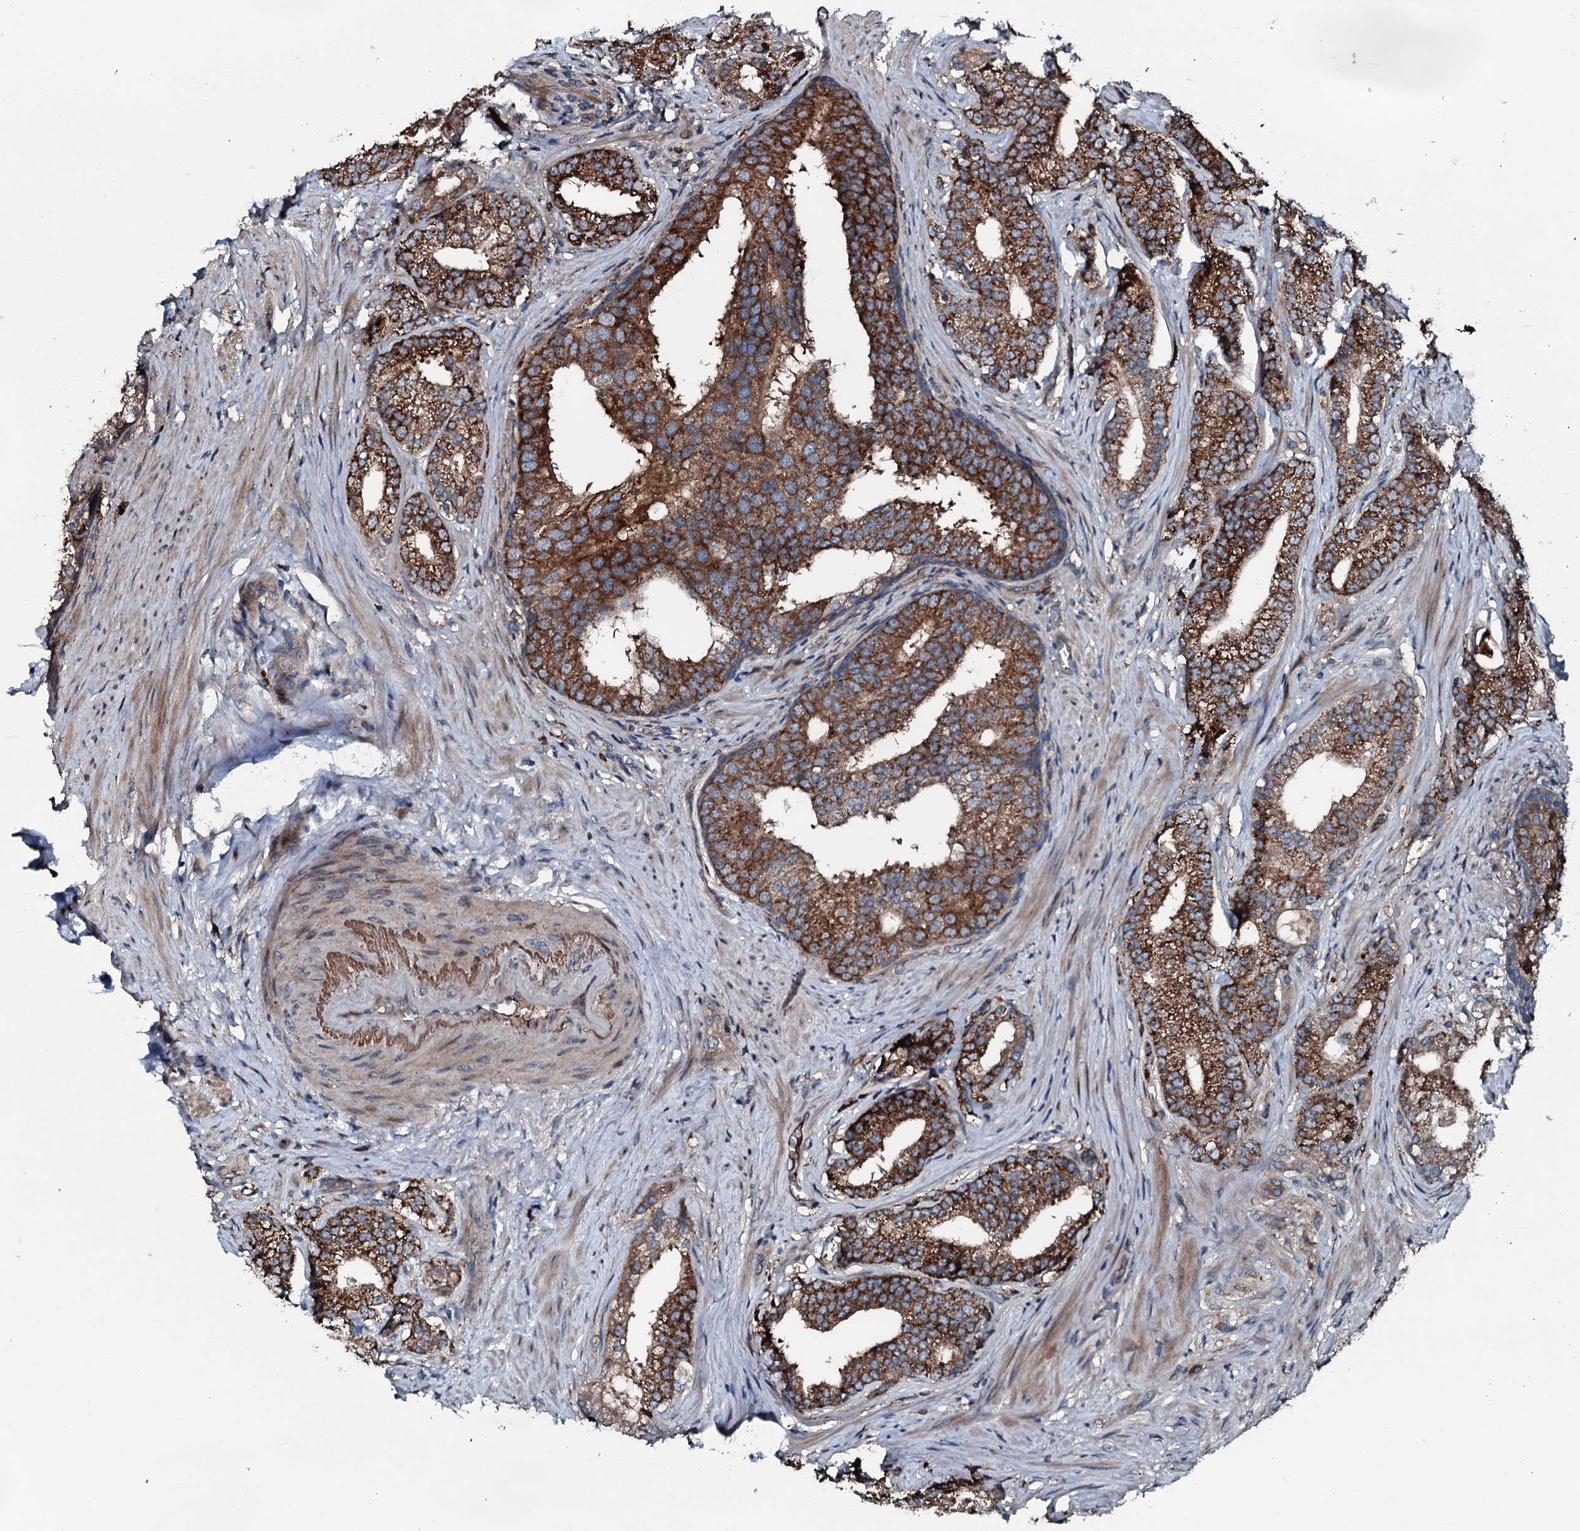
{"staining": {"intensity": "strong", "quantity": ">75%", "location": "cytoplasmic/membranous"}, "tissue": "prostate cancer", "cell_type": "Tumor cells", "image_type": "cancer", "snomed": [{"axis": "morphology", "description": "Adenocarcinoma, Low grade"}, {"axis": "topography", "description": "Prostate"}], "caption": "IHC (DAB (3,3'-diaminobenzidine)) staining of human prostate cancer shows strong cytoplasmic/membranous protein staining in about >75% of tumor cells.", "gene": "AARS1", "patient": {"sex": "male", "age": 71}}